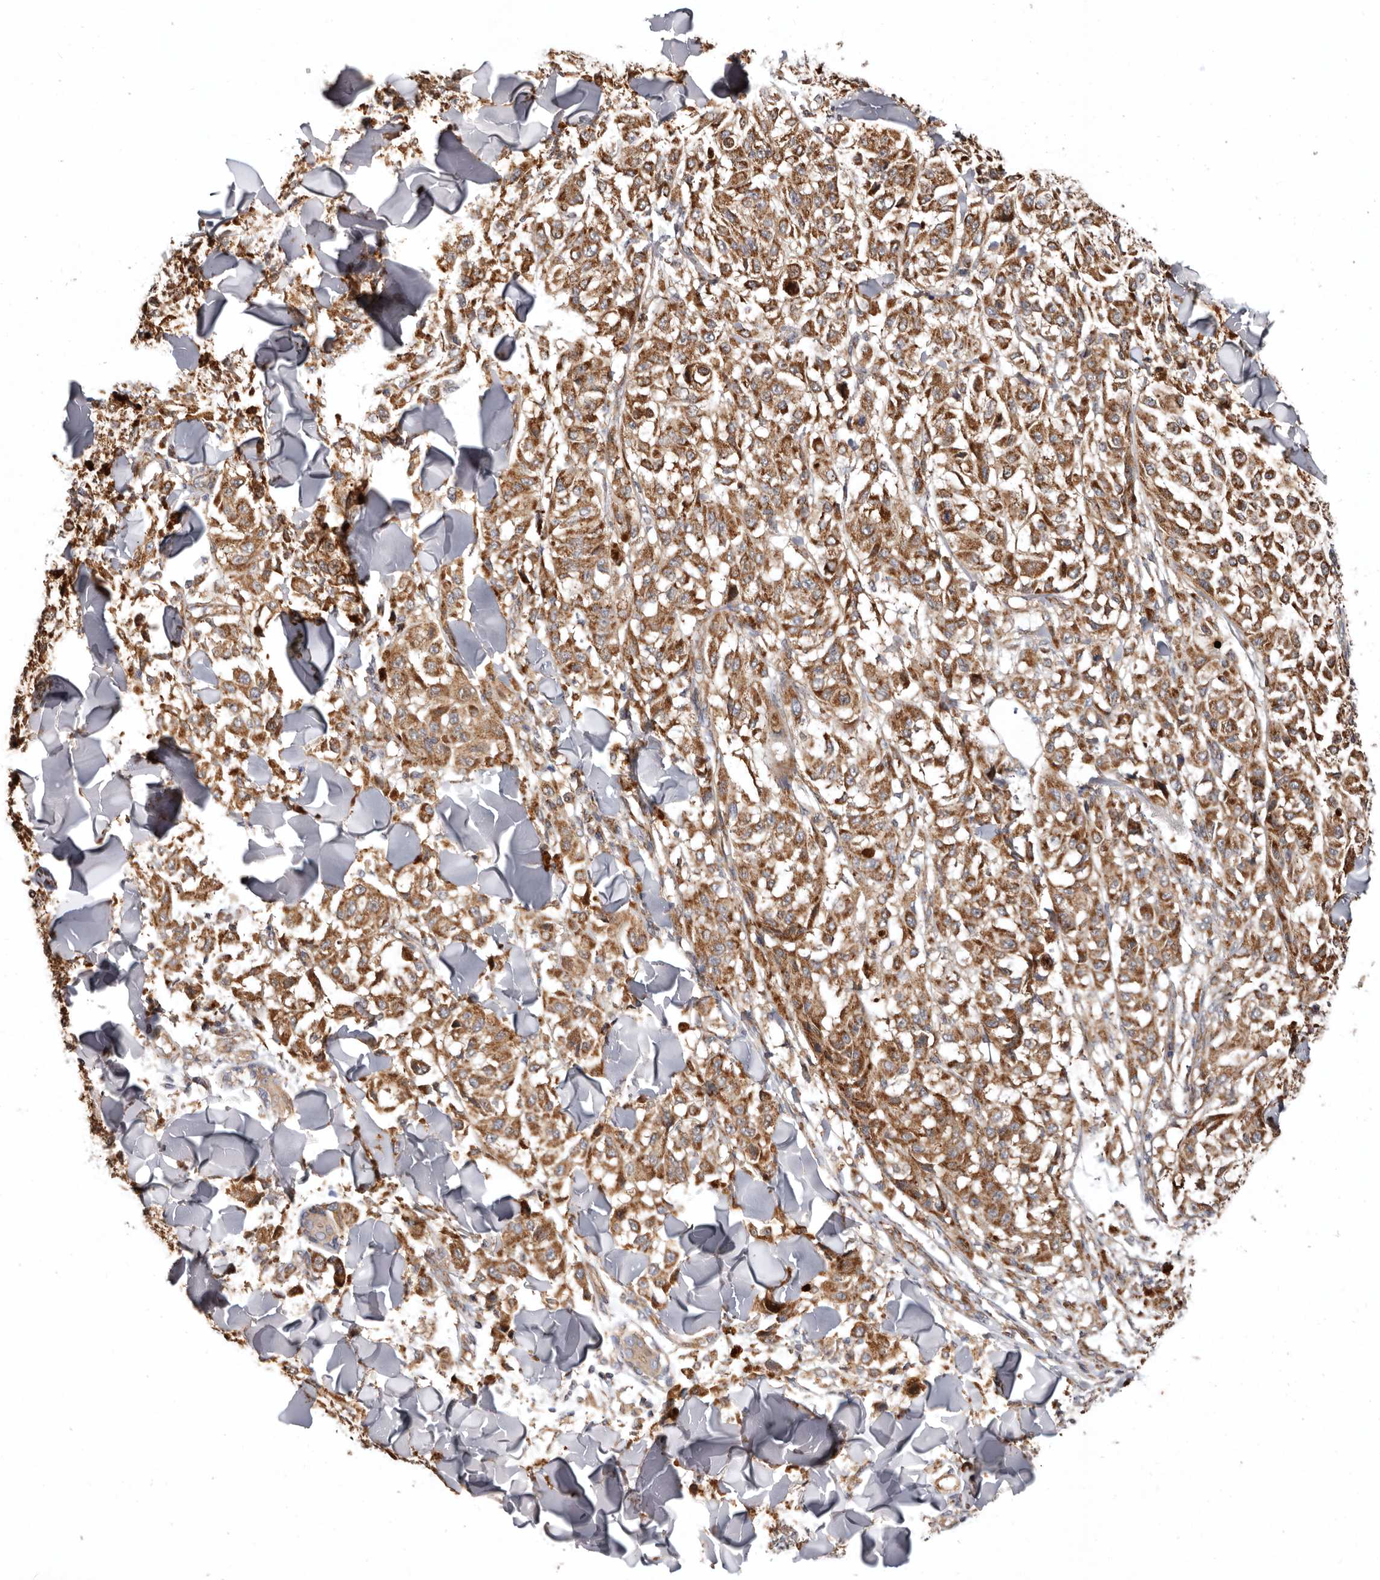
{"staining": {"intensity": "strong", "quantity": ">75%", "location": "cytoplasmic/membranous"}, "tissue": "melanoma", "cell_type": "Tumor cells", "image_type": "cancer", "snomed": [{"axis": "morphology", "description": "Malignant melanoma, NOS"}, {"axis": "topography", "description": "Skin"}], "caption": "An image of human melanoma stained for a protein shows strong cytoplasmic/membranous brown staining in tumor cells. The staining is performed using DAB brown chromogen to label protein expression. The nuclei are counter-stained blue using hematoxylin.", "gene": "PROKR1", "patient": {"sex": "female", "age": 64}}